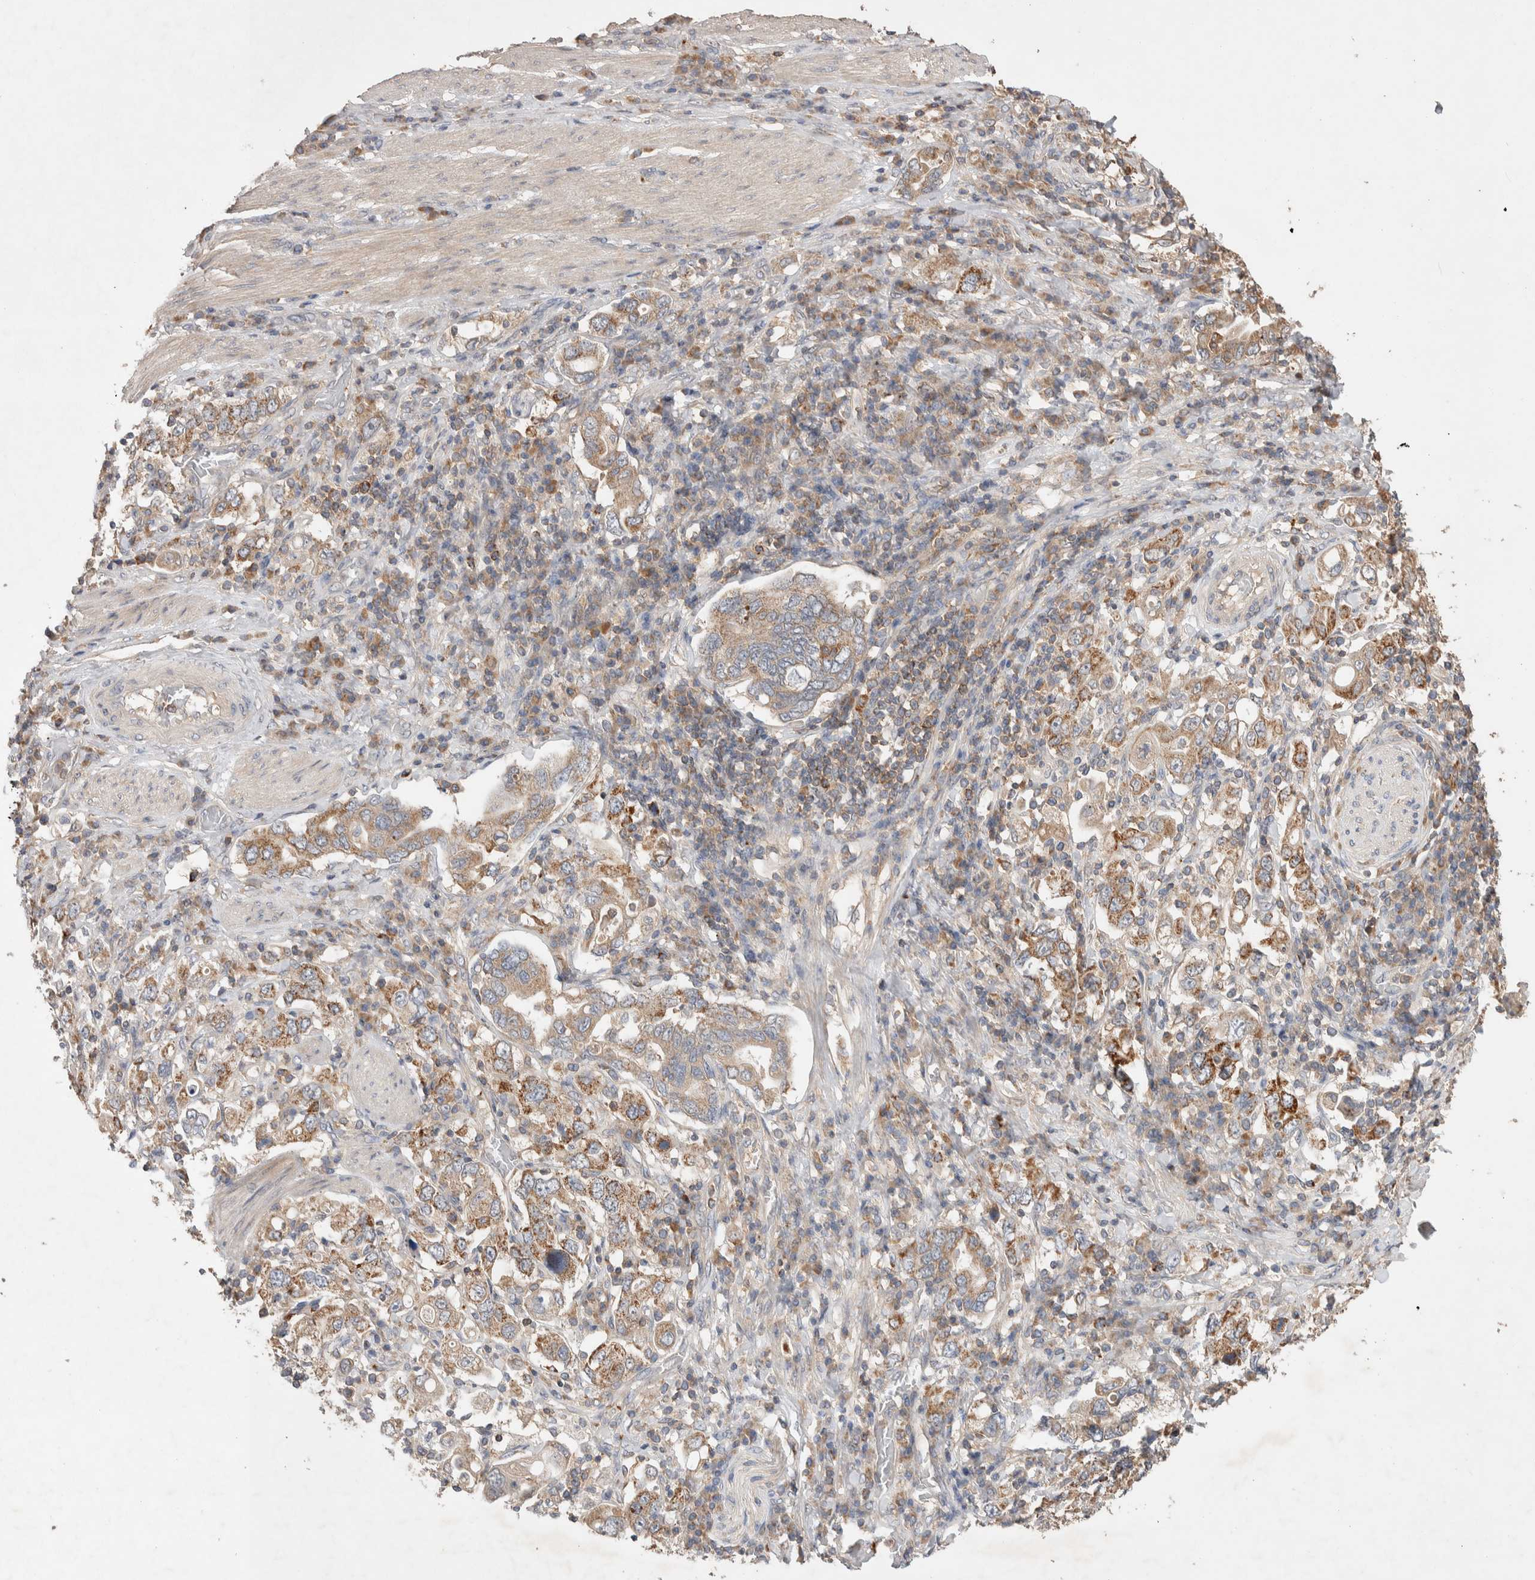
{"staining": {"intensity": "moderate", "quantity": ">75%", "location": "cytoplasmic/membranous"}, "tissue": "stomach cancer", "cell_type": "Tumor cells", "image_type": "cancer", "snomed": [{"axis": "morphology", "description": "Adenocarcinoma, NOS"}, {"axis": "topography", "description": "Stomach, upper"}], "caption": "Immunohistochemistry staining of stomach cancer, which reveals medium levels of moderate cytoplasmic/membranous positivity in approximately >75% of tumor cells indicating moderate cytoplasmic/membranous protein expression. The staining was performed using DAB (brown) for protein detection and nuclei were counterstained in hematoxylin (blue).", "gene": "DEPTOR", "patient": {"sex": "male", "age": 62}}